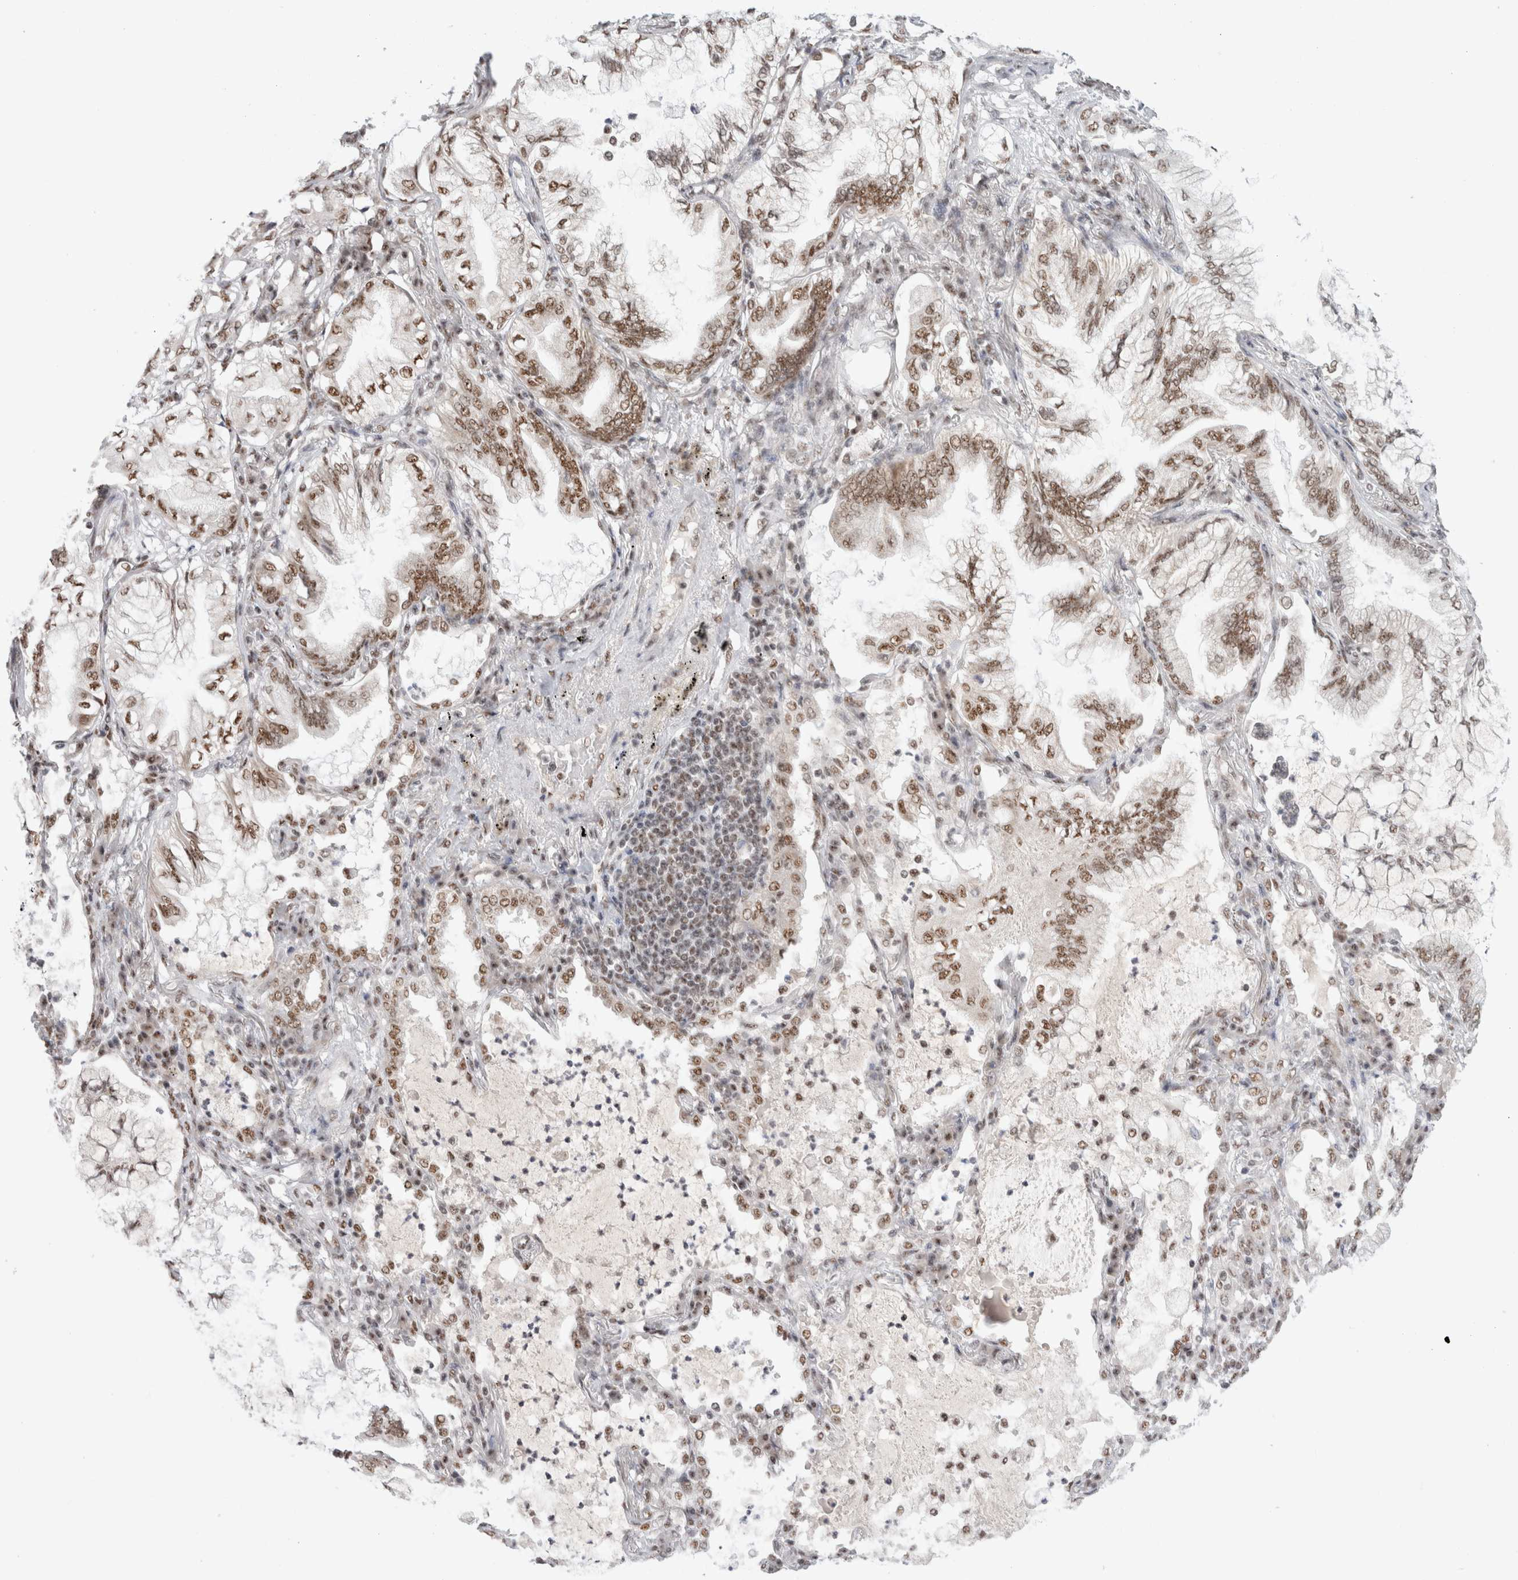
{"staining": {"intensity": "moderate", "quantity": ">75%", "location": "nuclear"}, "tissue": "lung cancer", "cell_type": "Tumor cells", "image_type": "cancer", "snomed": [{"axis": "morphology", "description": "Adenocarcinoma, NOS"}, {"axis": "topography", "description": "Lung"}], "caption": "High-magnification brightfield microscopy of adenocarcinoma (lung) stained with DAB (brown) and counterstained with hematoxylin (blue). tumor cells exhibit moderate nuclear positivity is present in approximately>75% of cells.", "gene": "TRMT12", "patient": {"sex": "female", "age": 70}}